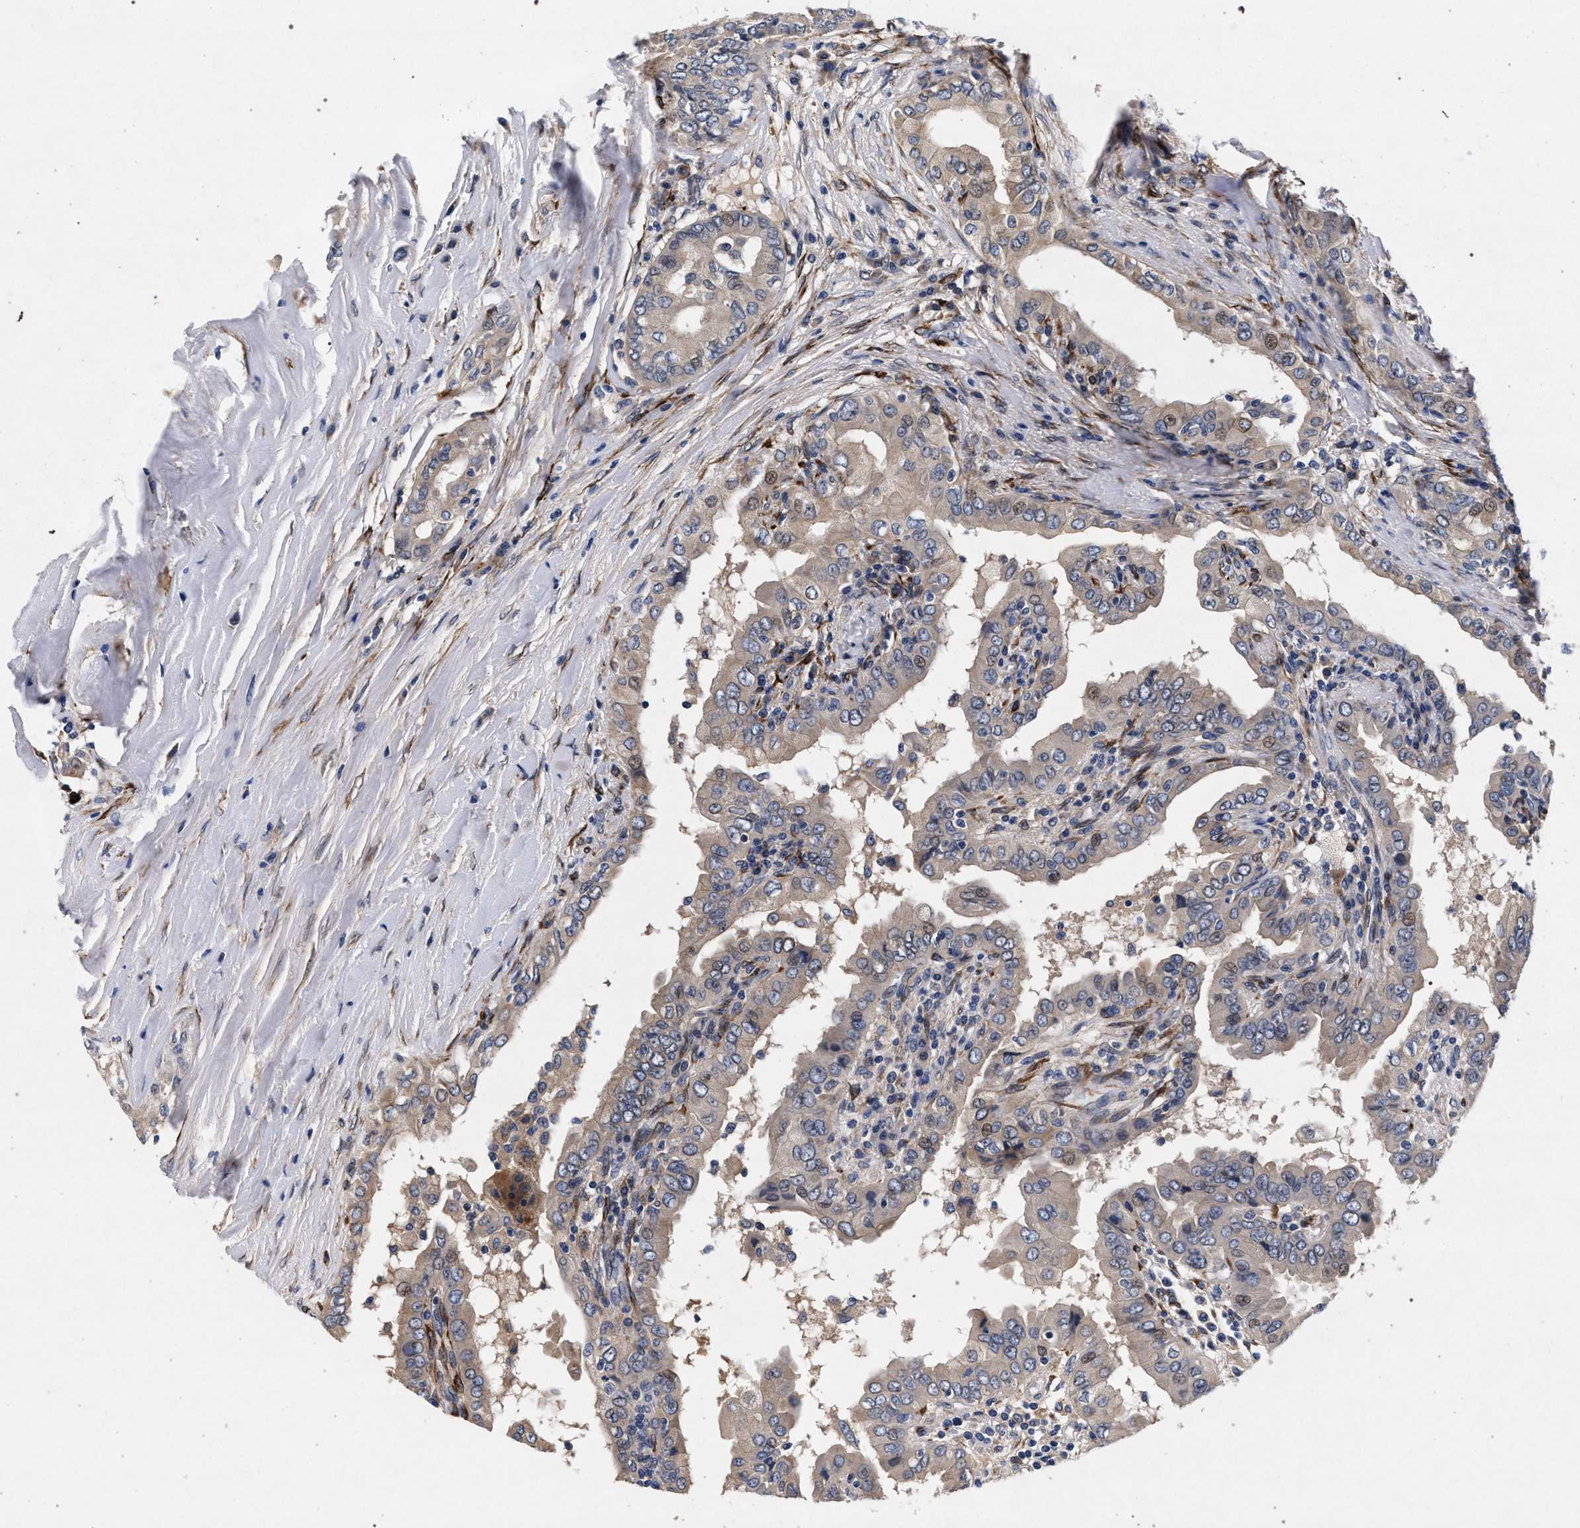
{"staining": {"intensity": "weak", "quantity": "<25%", "location": "cytoplasmic/membranous"}, "tissue": "thyroid cancer", "cell_type": "Tumor cells", "image_type": "cancer", "snomed": [{"axis": "morphology", "description": "Papillary adenocarcinoma, NOS"}, {"axis": "topography", "description": "Thyroid gland"}], "caption": "This is a micrograph of IHC staining of thyroid cancer (papillary adenocarcinoma), which shows no staining in tumor cells.", "gene": "NEK7", "patient": {"sex": "male", "age": 33}}